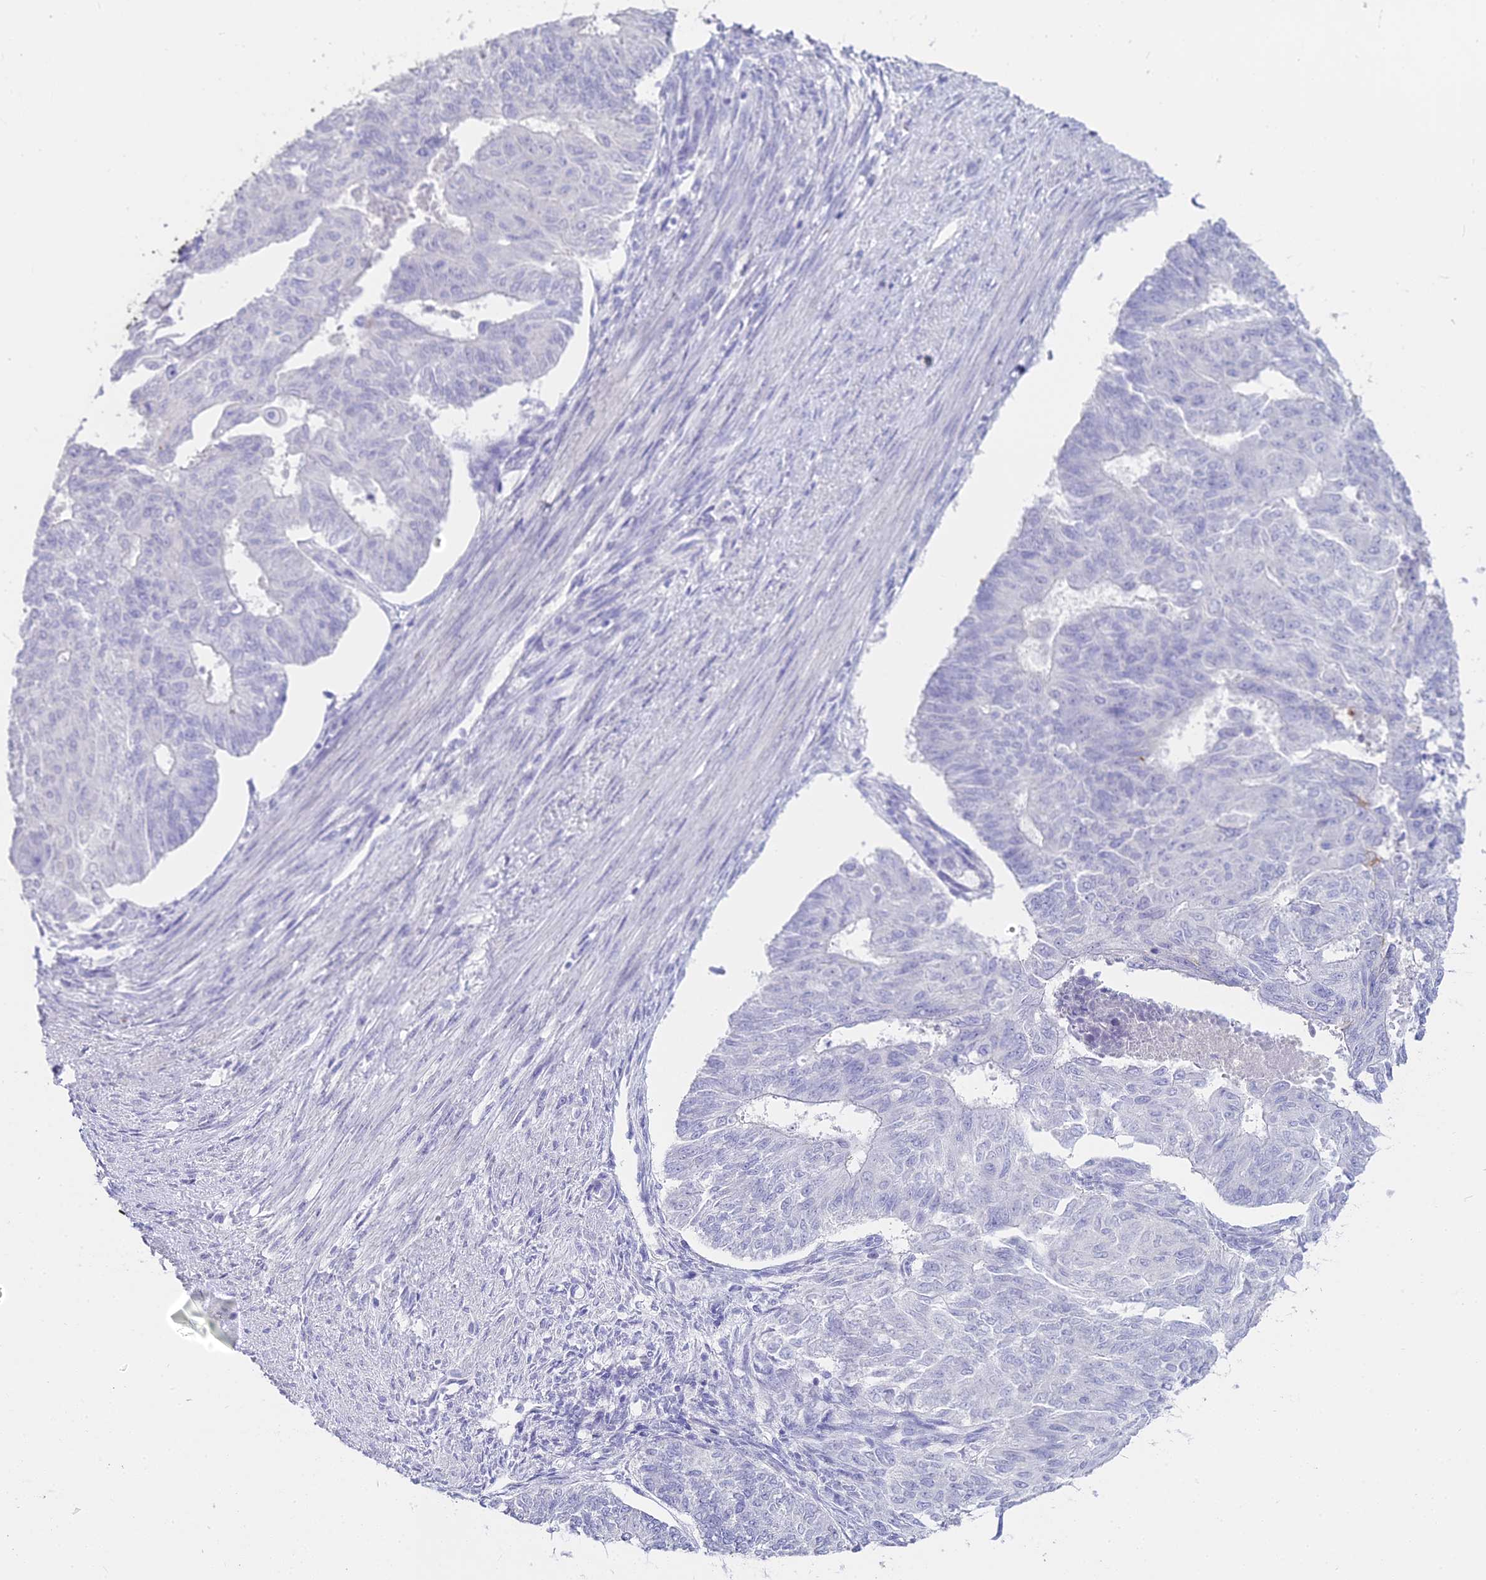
{"staining": {"intensity": "negative", "quantity": "none", "location": "none"}, "tissue": "endometrial cancer", "cell_type": "Tumor cells", "image_type": "cancer", "snomed": [{"axis": "morphology", "description": "Adenocarcinoma, NOS"}, {"axis": "topography", "description": "Endometrium"}], "caption": "DAB (3,3'-diaminobenzidine) immunohistochemical staining of adenocarcinoma (endometrial) exhibits no significant staining in tumor cells.", "gene": "ALPP", "patient": {"sex": "female", "age": 32}}